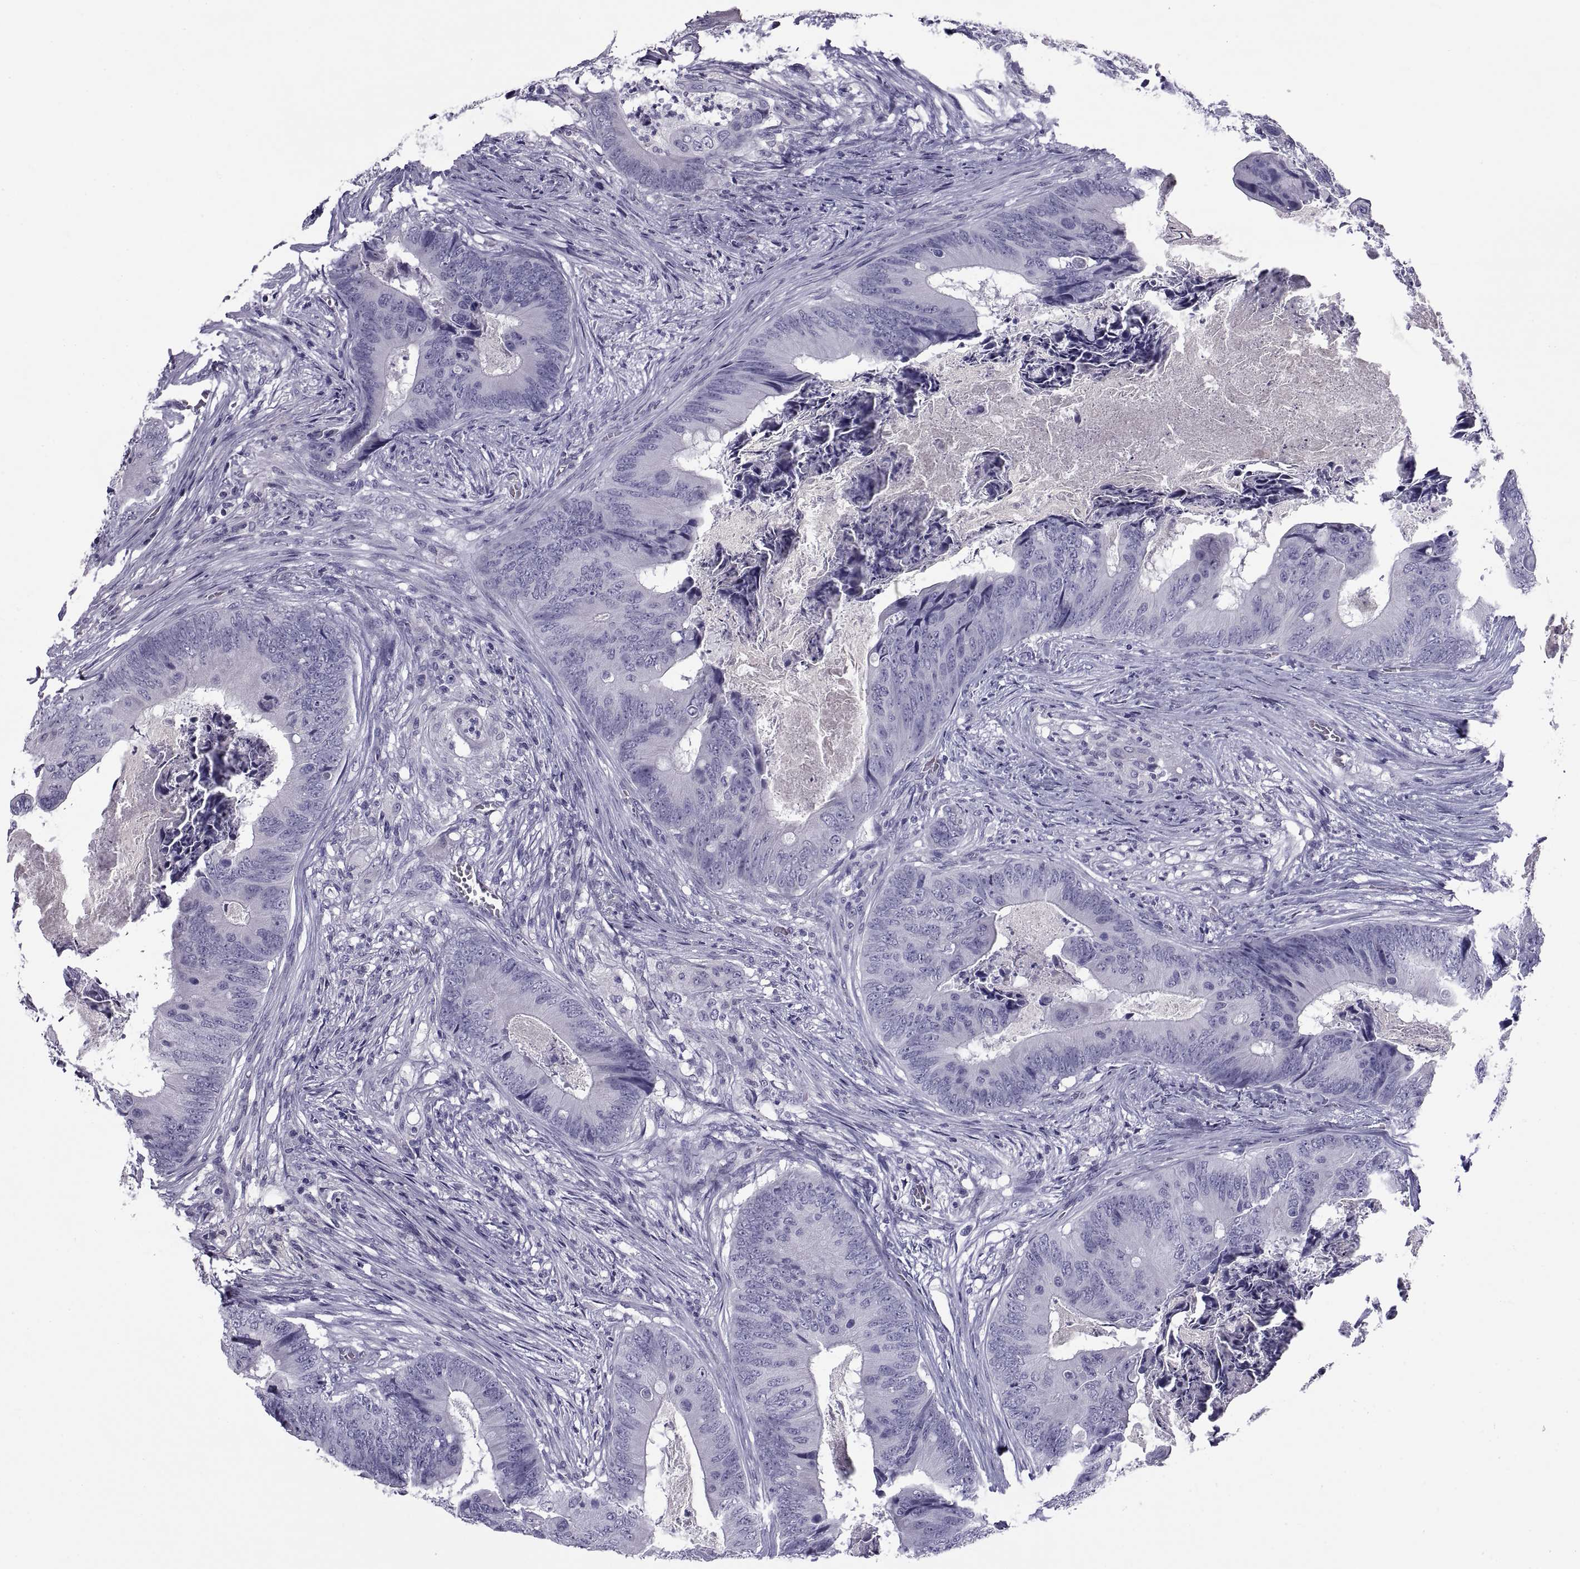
{"staining": {"intensity": "negative", "quantity": "none", "location": "none"}, "tissue": "colorectal cancer", "cell_type": "Tumor cells", "image_type": "cancer", "snomed": [{"axis": "morphology", "description": "Adenocarcinoma, NOS"}, {"axis": "topography", "description": "Colon"}], "caption": "This micrograph is of colorectal cancer (adenocarcinoma) stained with IHC to label a protein in brown with the nuclei are counter-stained blue. There is no staining in tumor cells. The staining is performed using DAB (3,3'-diaminobenzidine) brown chromogen with nuclei counter-stained in using hematoxylin.", "gene": "NPTX2", "patient": {"sex": "male", "age": 84}}